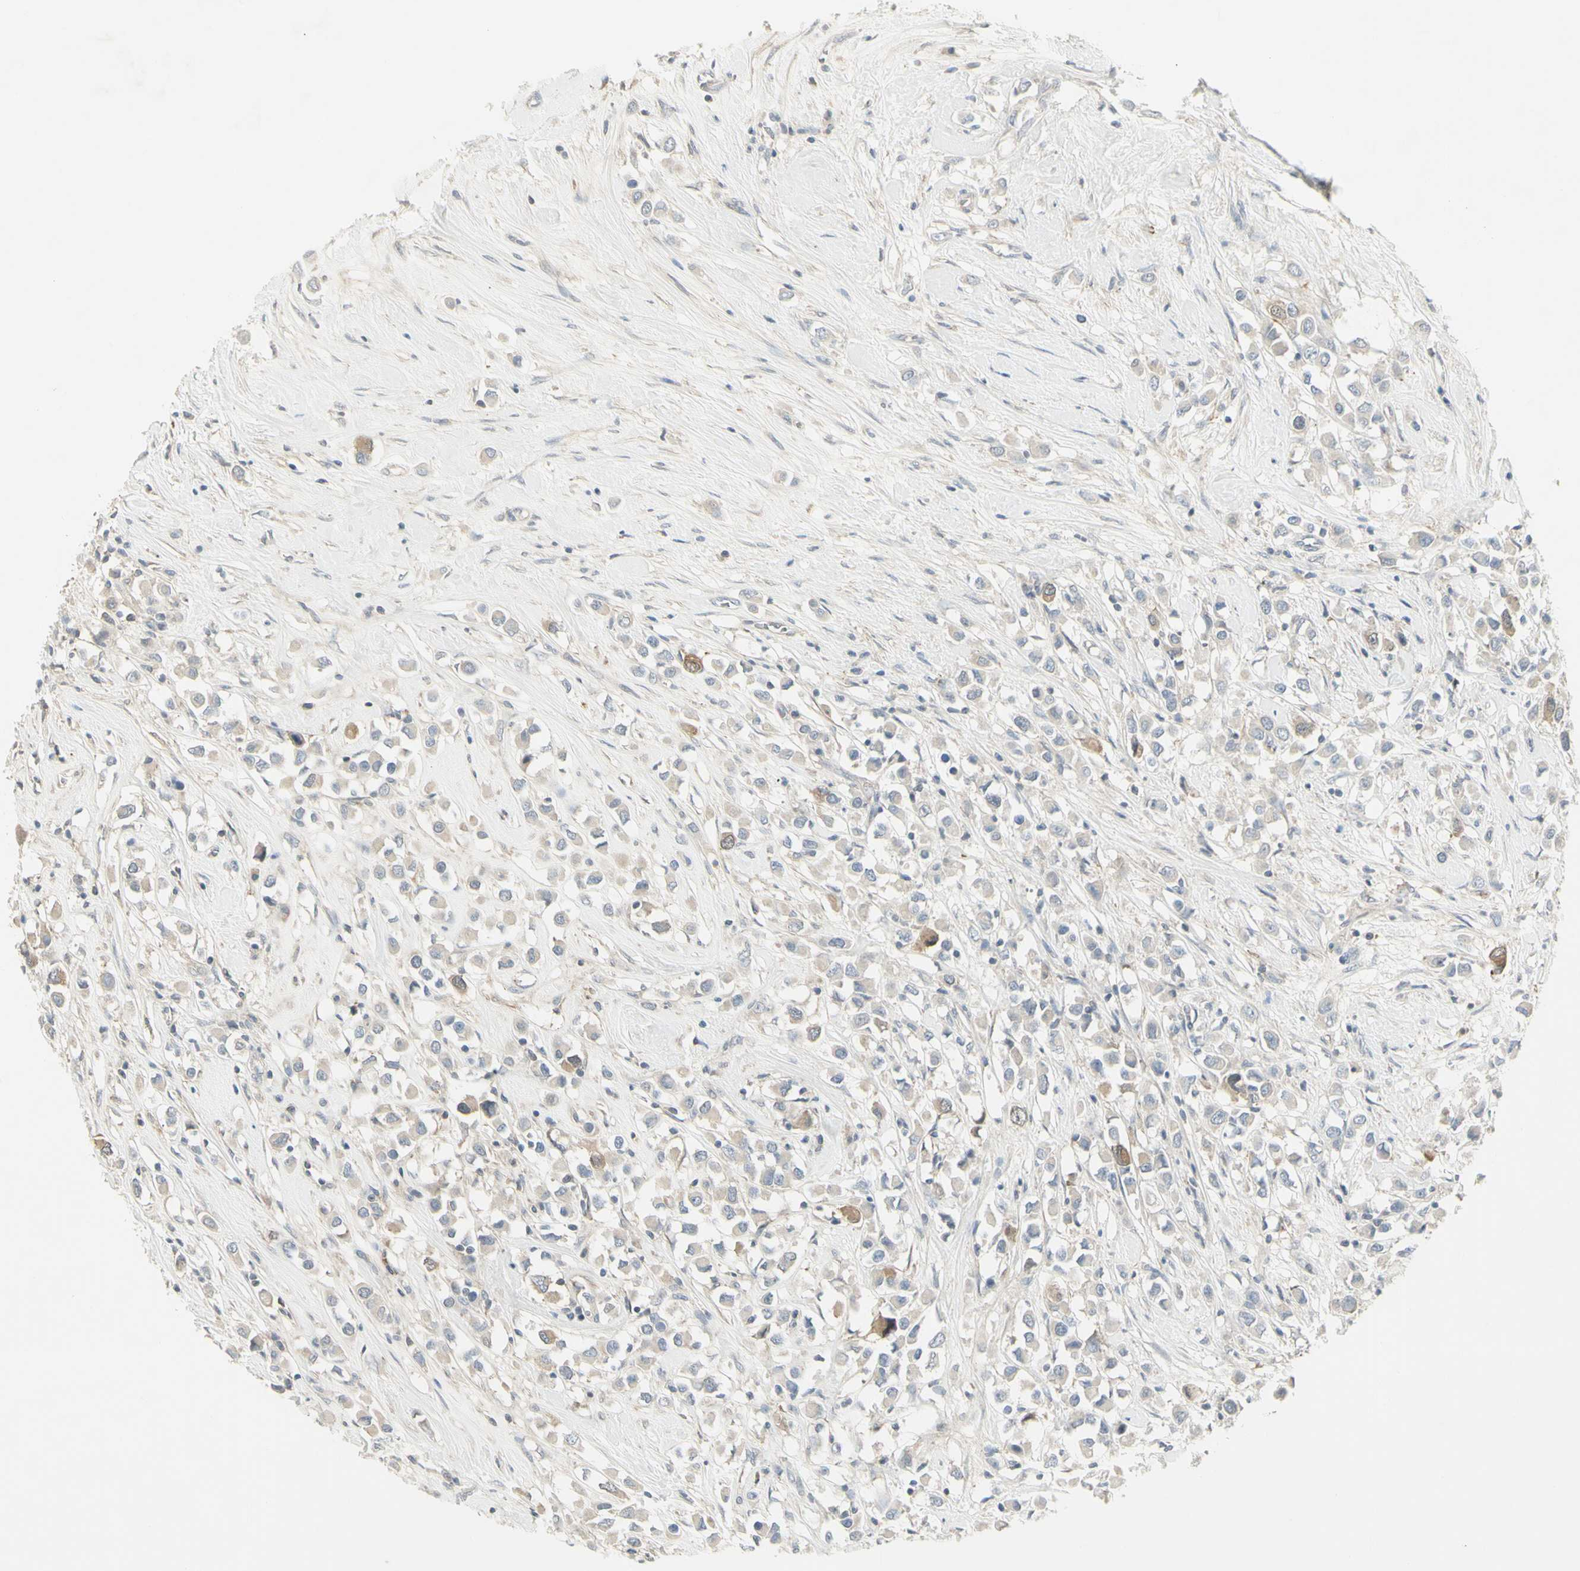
{"staining": {"intensity": "moderate", "quantity": "<25%", "location": "cytoplasmic/membranous"}, "tissue": "breast cancer", "cell_type": "Tumor cells", "image_type": "cancer", "snomed": [{"axis": "morphology", "description": "Duct carcinoma"}, {"axis": "topography", "description": "Breast"}], "caption": "Brown immunohistochemical staining in human breast intraductal carcinoma demonstrates moderate cytoplasmic/membranous expression in approximately <25% of tumor cells. (brown staining indicates protein expression, while blue staining denotes nuclei).", "gene": "CCNB2", "patient": {"sex": "female", "age": 61}}